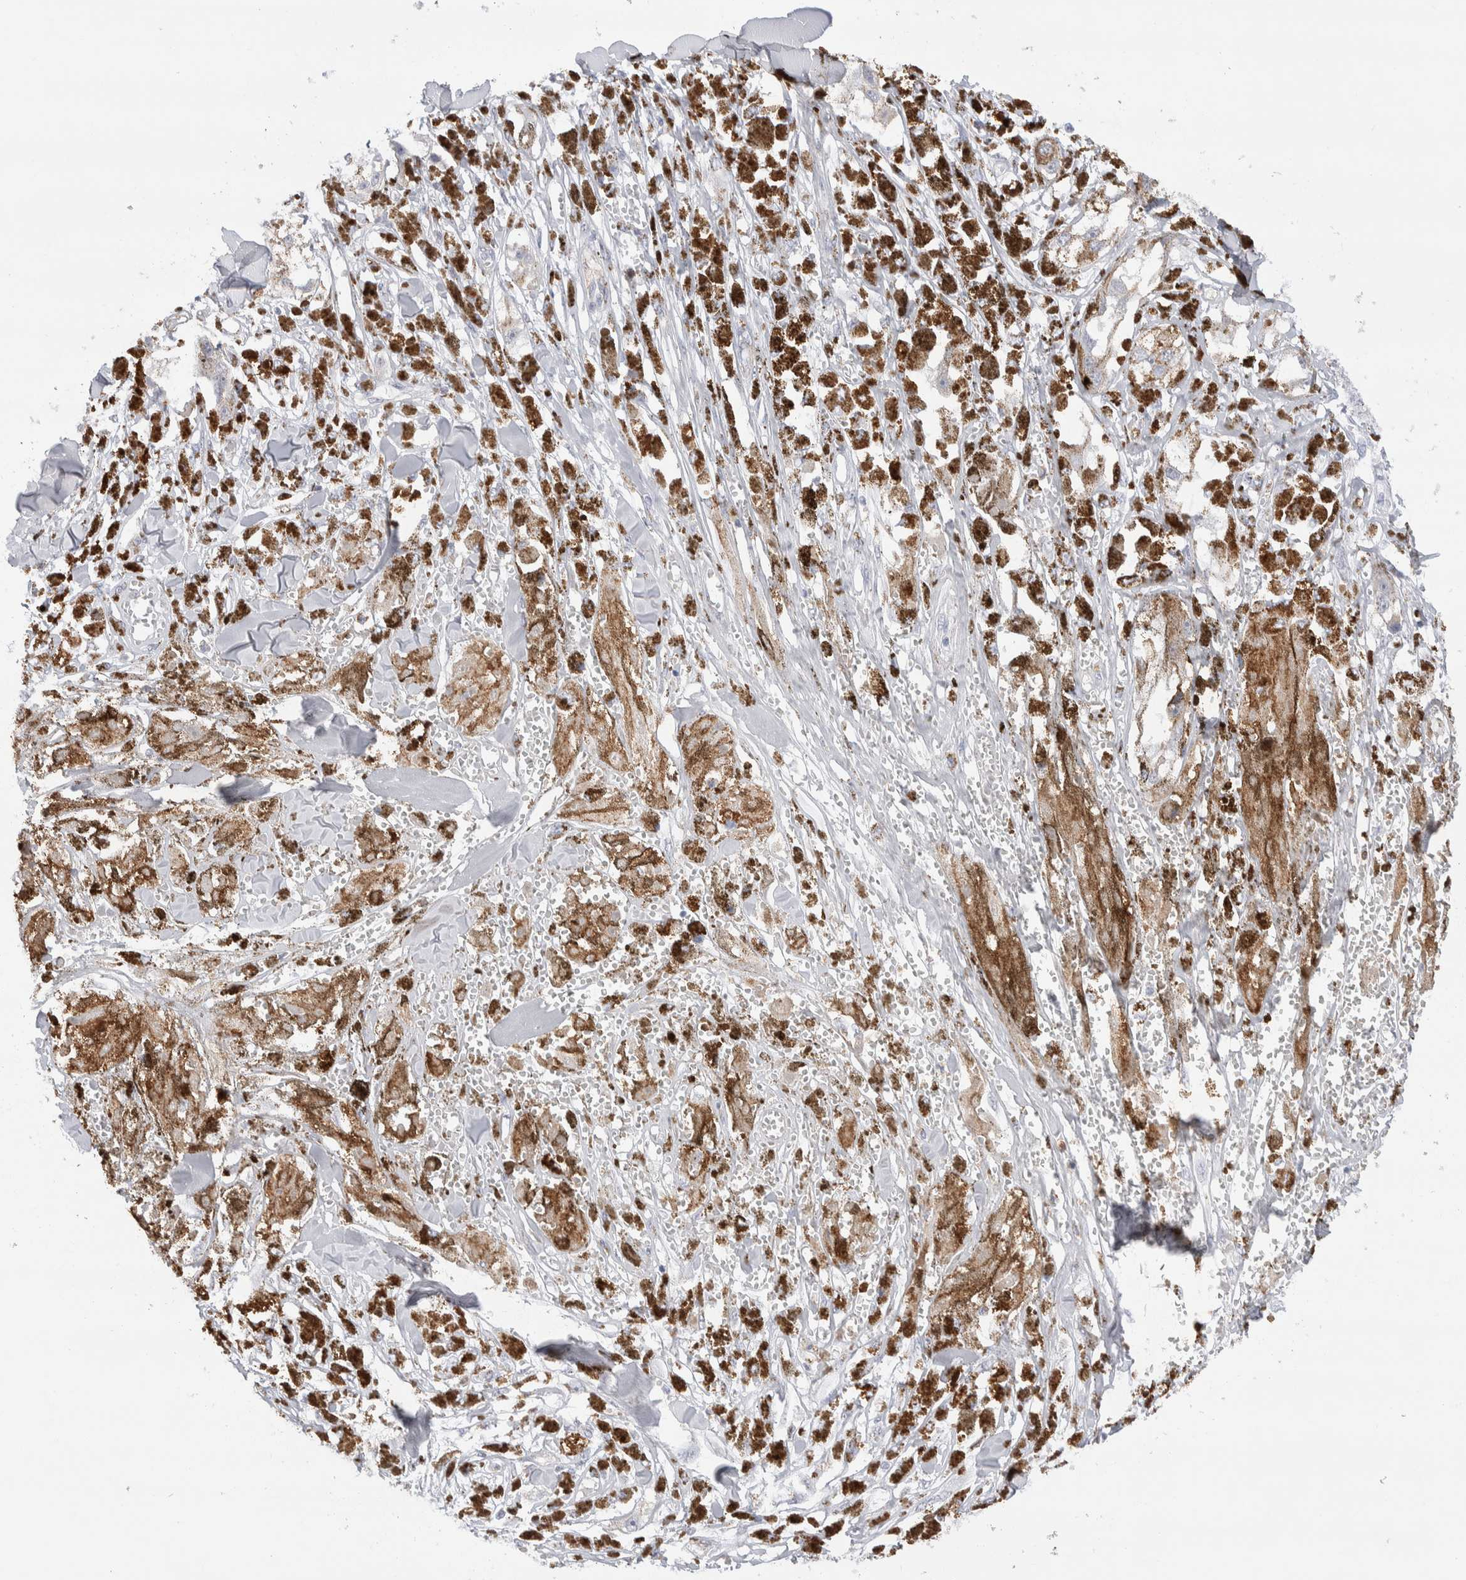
{"staining": {"intensity": "negative", "quantity": "none", "location": "none"}, "tissue": "melanoma", "cell_type": "Tumor cells", "image_type": "cancer", "snomed": [{"axis": "morphology", "description": "Malignant melanoma, NOS"}, {"axis": "topography", "description": "Skin"}], "caption": "High power microscopy micrograph of an immunohistochemistry (IHC) photomicrograph of melanoma, revealing no significant expression in tumor cells. (DAB (3,3'-diaminobenzidine) immunohistochemistry (IHC) visualized using brightfield microscopy, high magnification).", "gene": "SEPTIN4", "patient": {"sex": "male", "age": 88}}